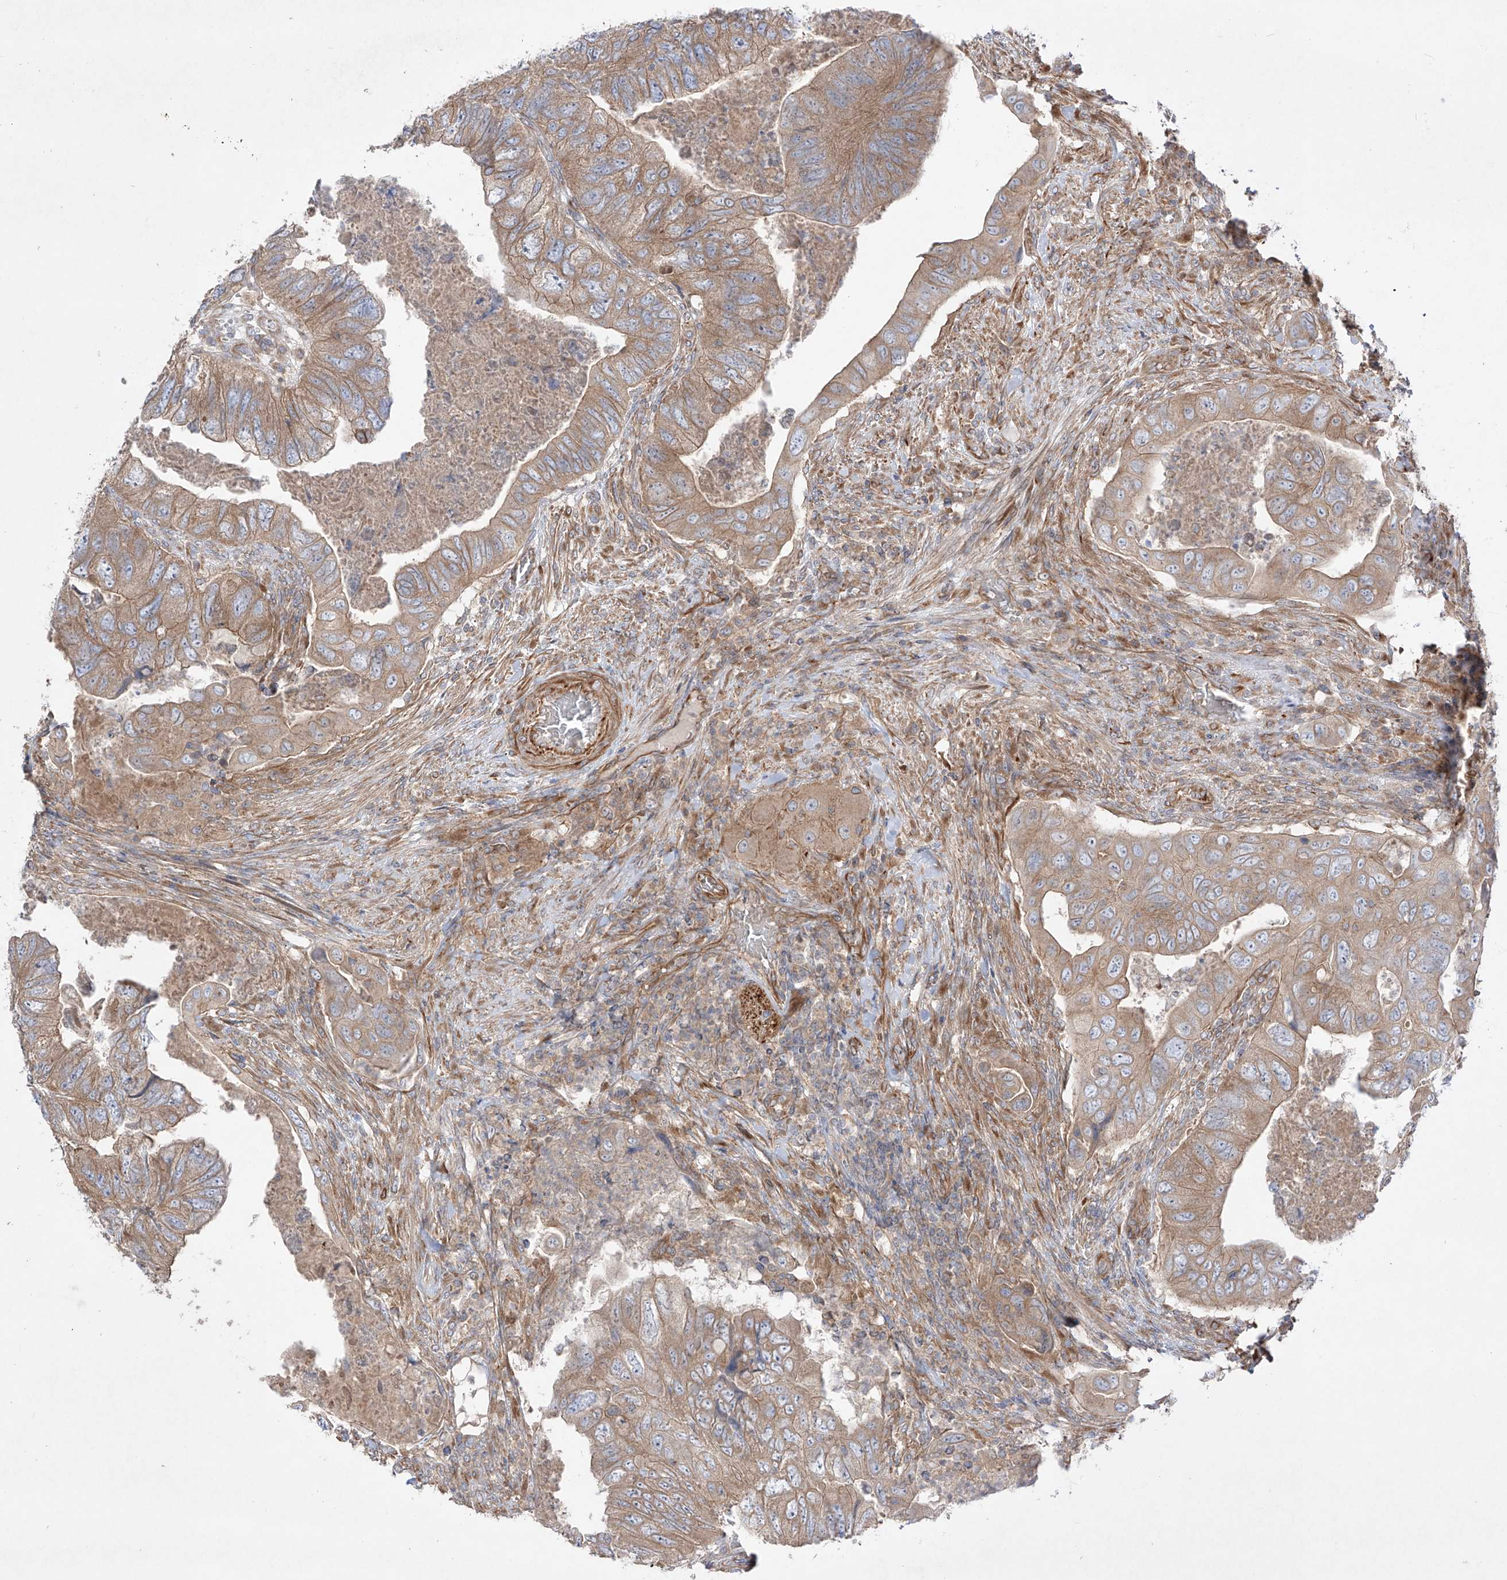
{"staining": {"intensity": "moderate", "quantity": ">75%", "location": "cytoplasmic/membranous"}, "tissue": "colorectal cancer", "cell_type": "Tumor cells", "image_type": "cancer", "snomed": [{"axis": "morphology", "description": "Adenocarcinoma, NOS"}, {"axis": "topography", "description": "Rectum"}], "caption": "DAB (3,3'-diaminobenzidine) immunohistochemical staining of human colorectal adenocarcinoma reveals moderate cytoplasmic/membranous protein expression in approximately >75% of tumor cells. (DAB (3,3'-diaminobenzidine) IHC with brightfield microscopy, high magnification).", "gene": "YKT6", "patient": {"sex": "male", "age": 63}}